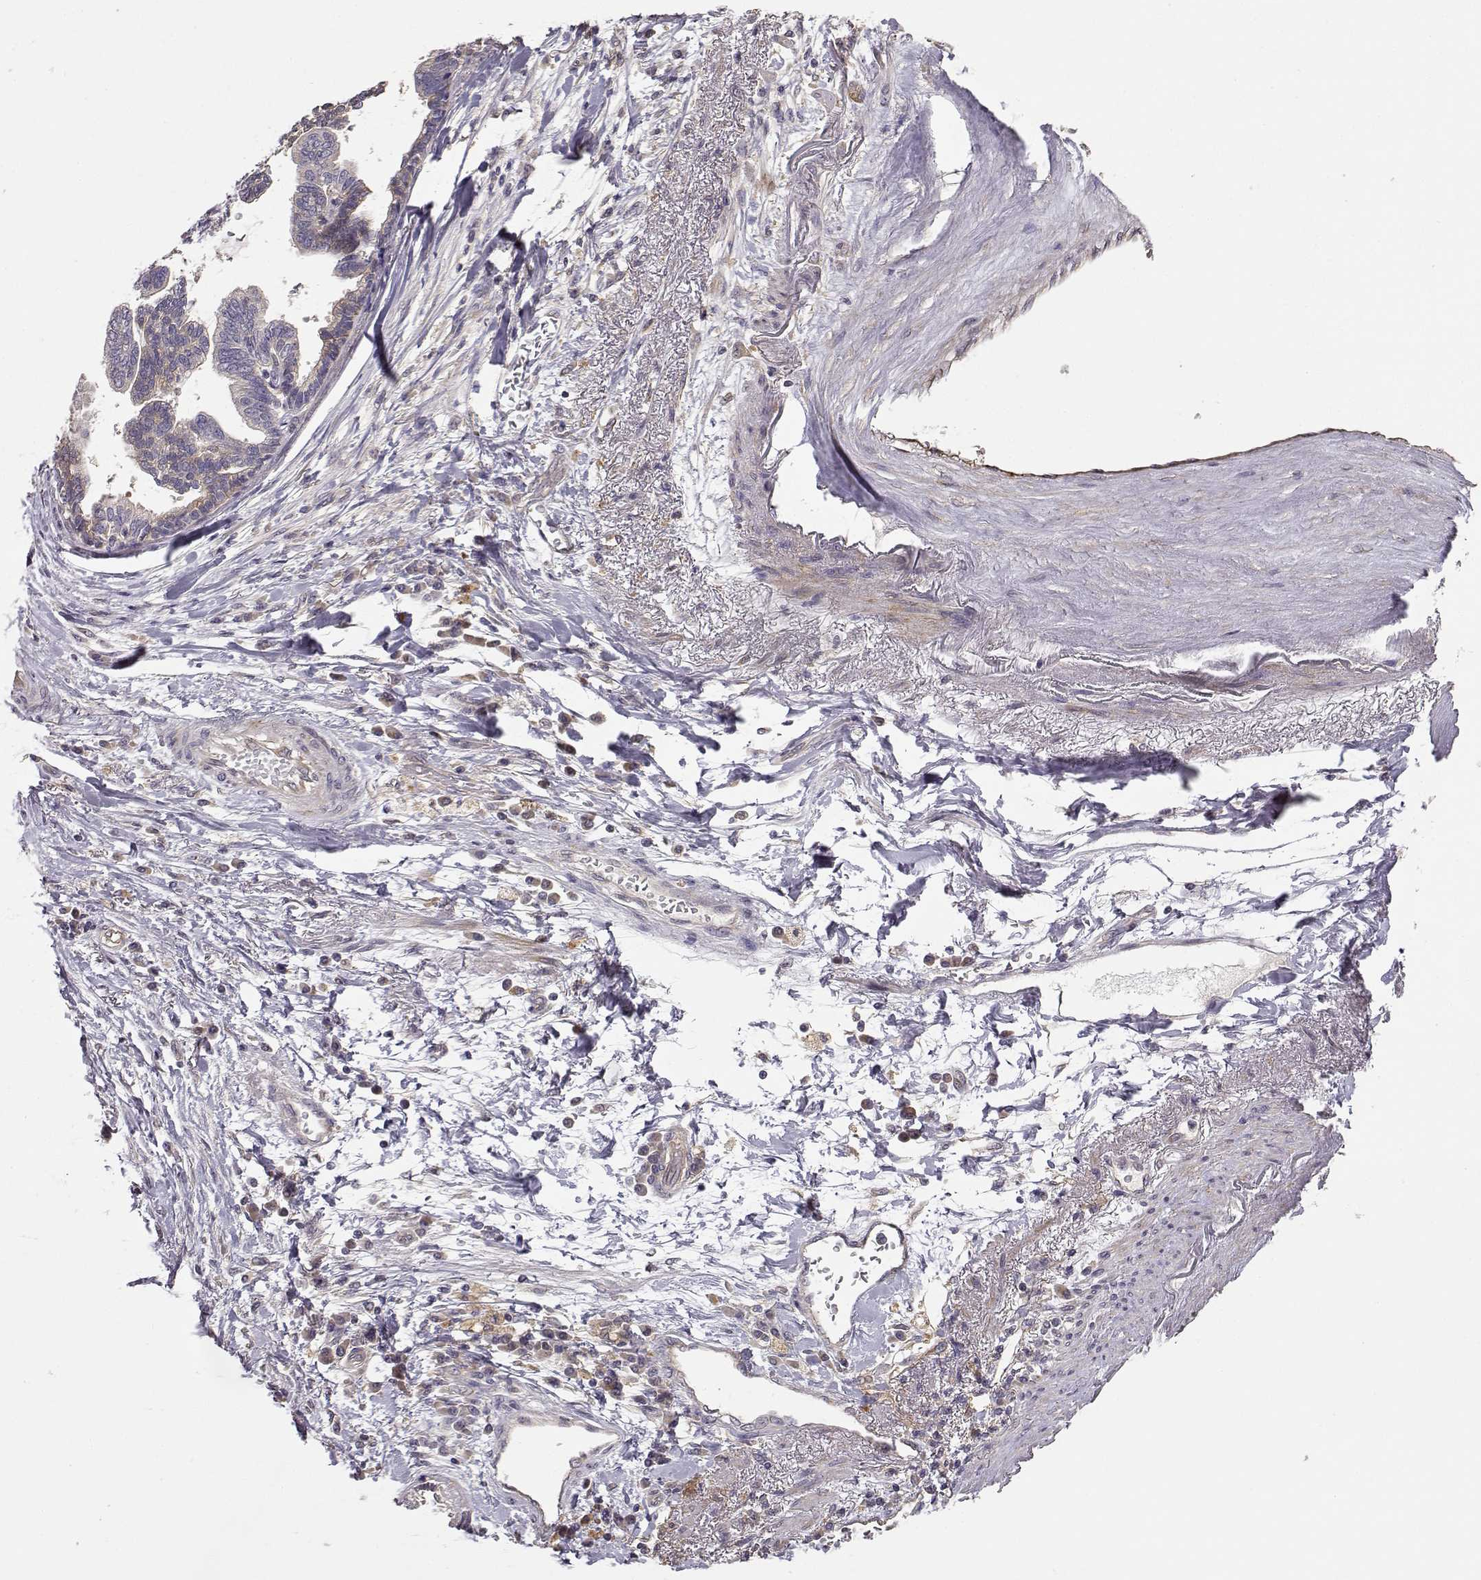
{"staining": {"intensity": "moderate", "quantity": "<25%", "location": "cytoplasmic/membranous"}, "tissue": "stomach cancer", "cell_type": "Tumor cells", "image_type": "cancer", "snomed": [{"axis": "morphology", "description": "Adenocarcinoma, NOS"}, {"axis": "topography", "description": "Stomach"}], "caption": "Immunohistochemical staining of human stomach cancer (adenocarcinoma) shows low levels of moderate cytoplasmic/membranous protein expression in approximately <25% of tumor cells.", "gene": "CRIM1", "patient": {"sex": "male", "age": 83}}